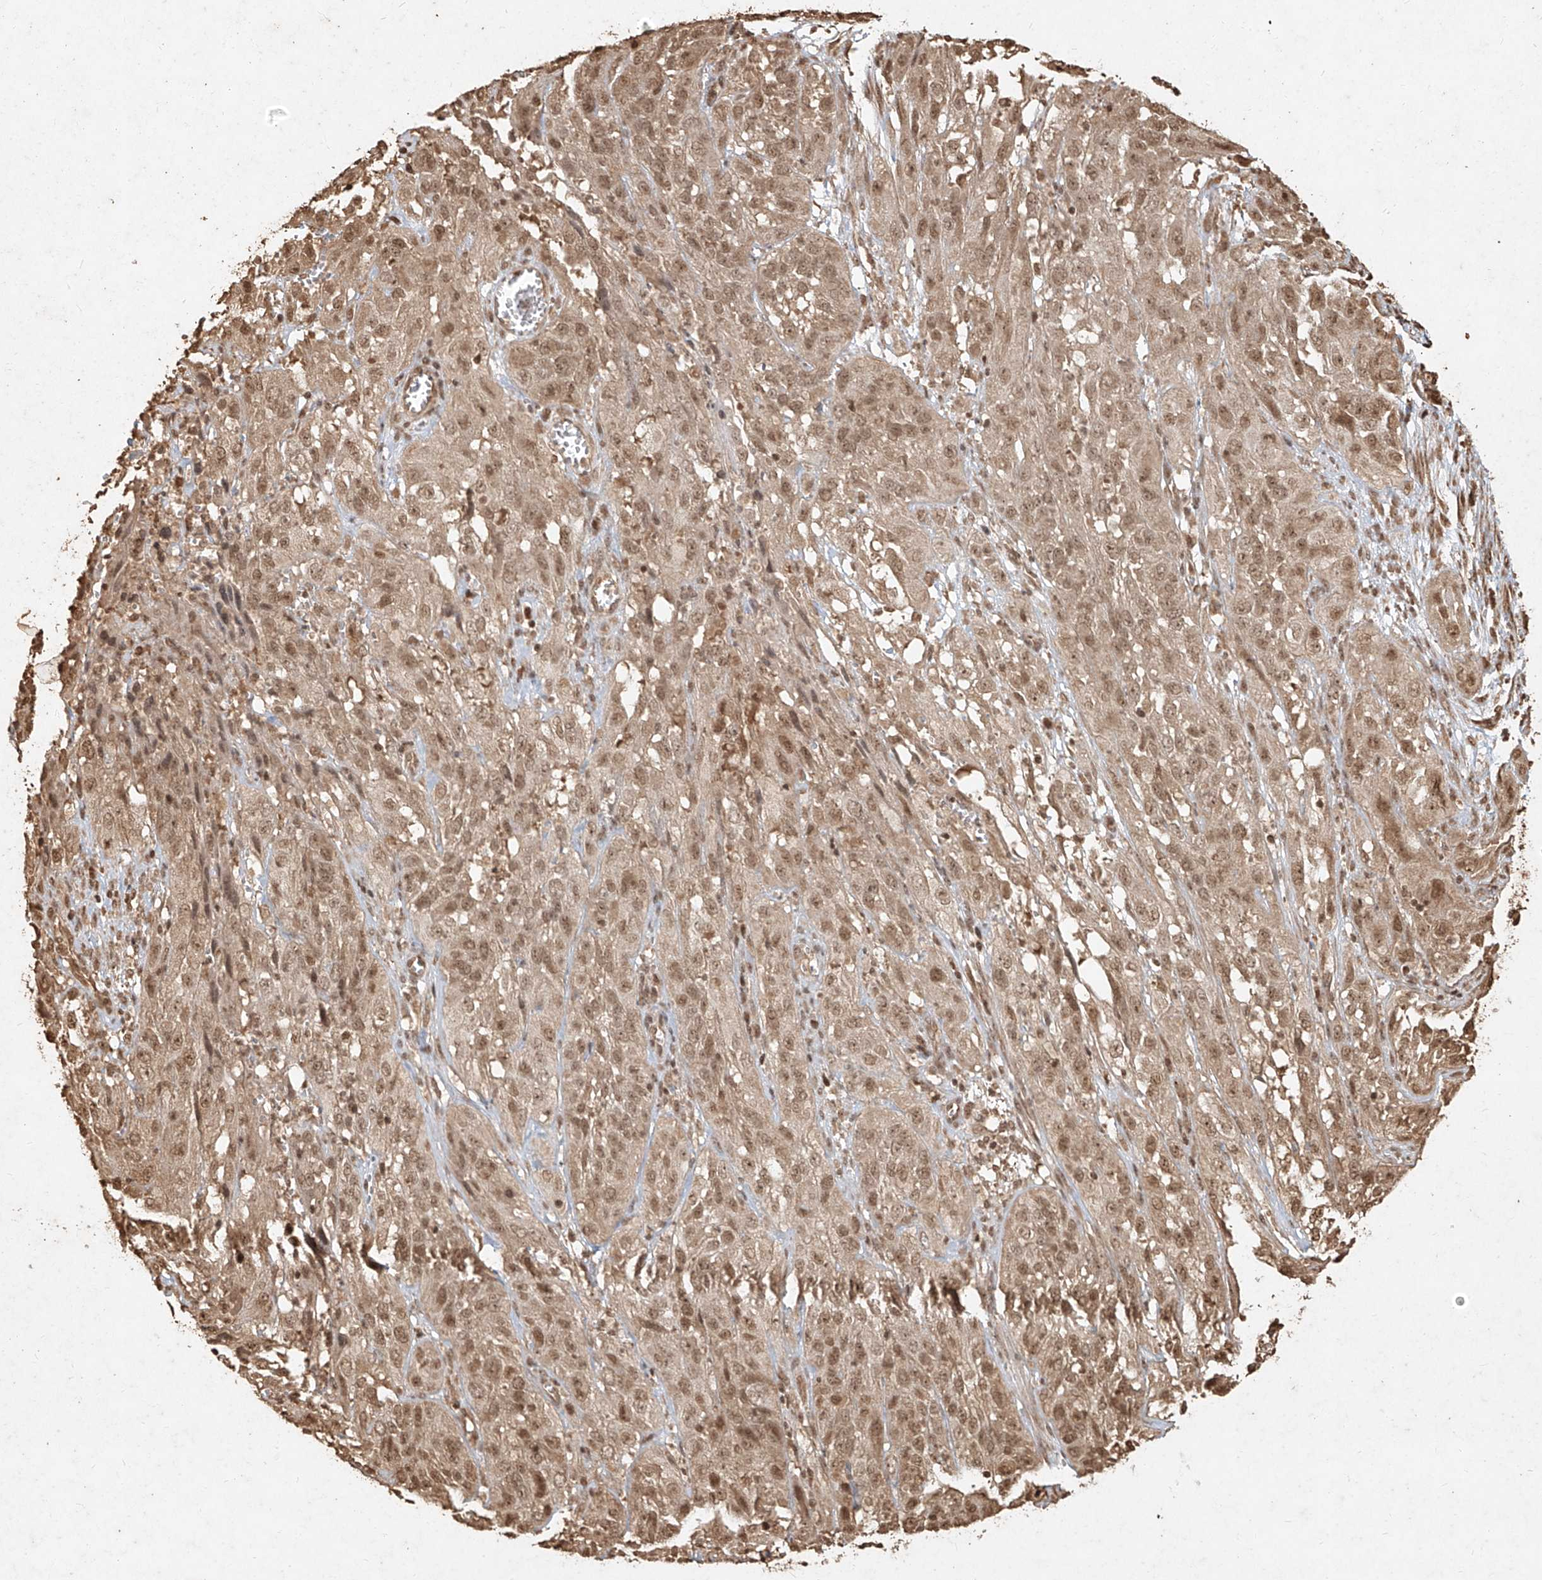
{"staining": {"intensity": "moderate", "quantity": ">75%", "location": "nuclear"}, "tissue": "cervical cancer", "cell_type": "Tumor cells", "image_type": "cancer", "snomed": [{"axis": "morphology", "description": "Squamous cell carcinoma, NOS"}, {"axis": "topography", "description": "Cervix"}], "caption": "Cervical squamous cell carcinoma was stained to show a protein in brown. There is medium levels of moderate nuclear positivity in approximately >75% of tumor cells.", "gene": "UBE2K", "patient": {"sex": "female", "age": 32}}